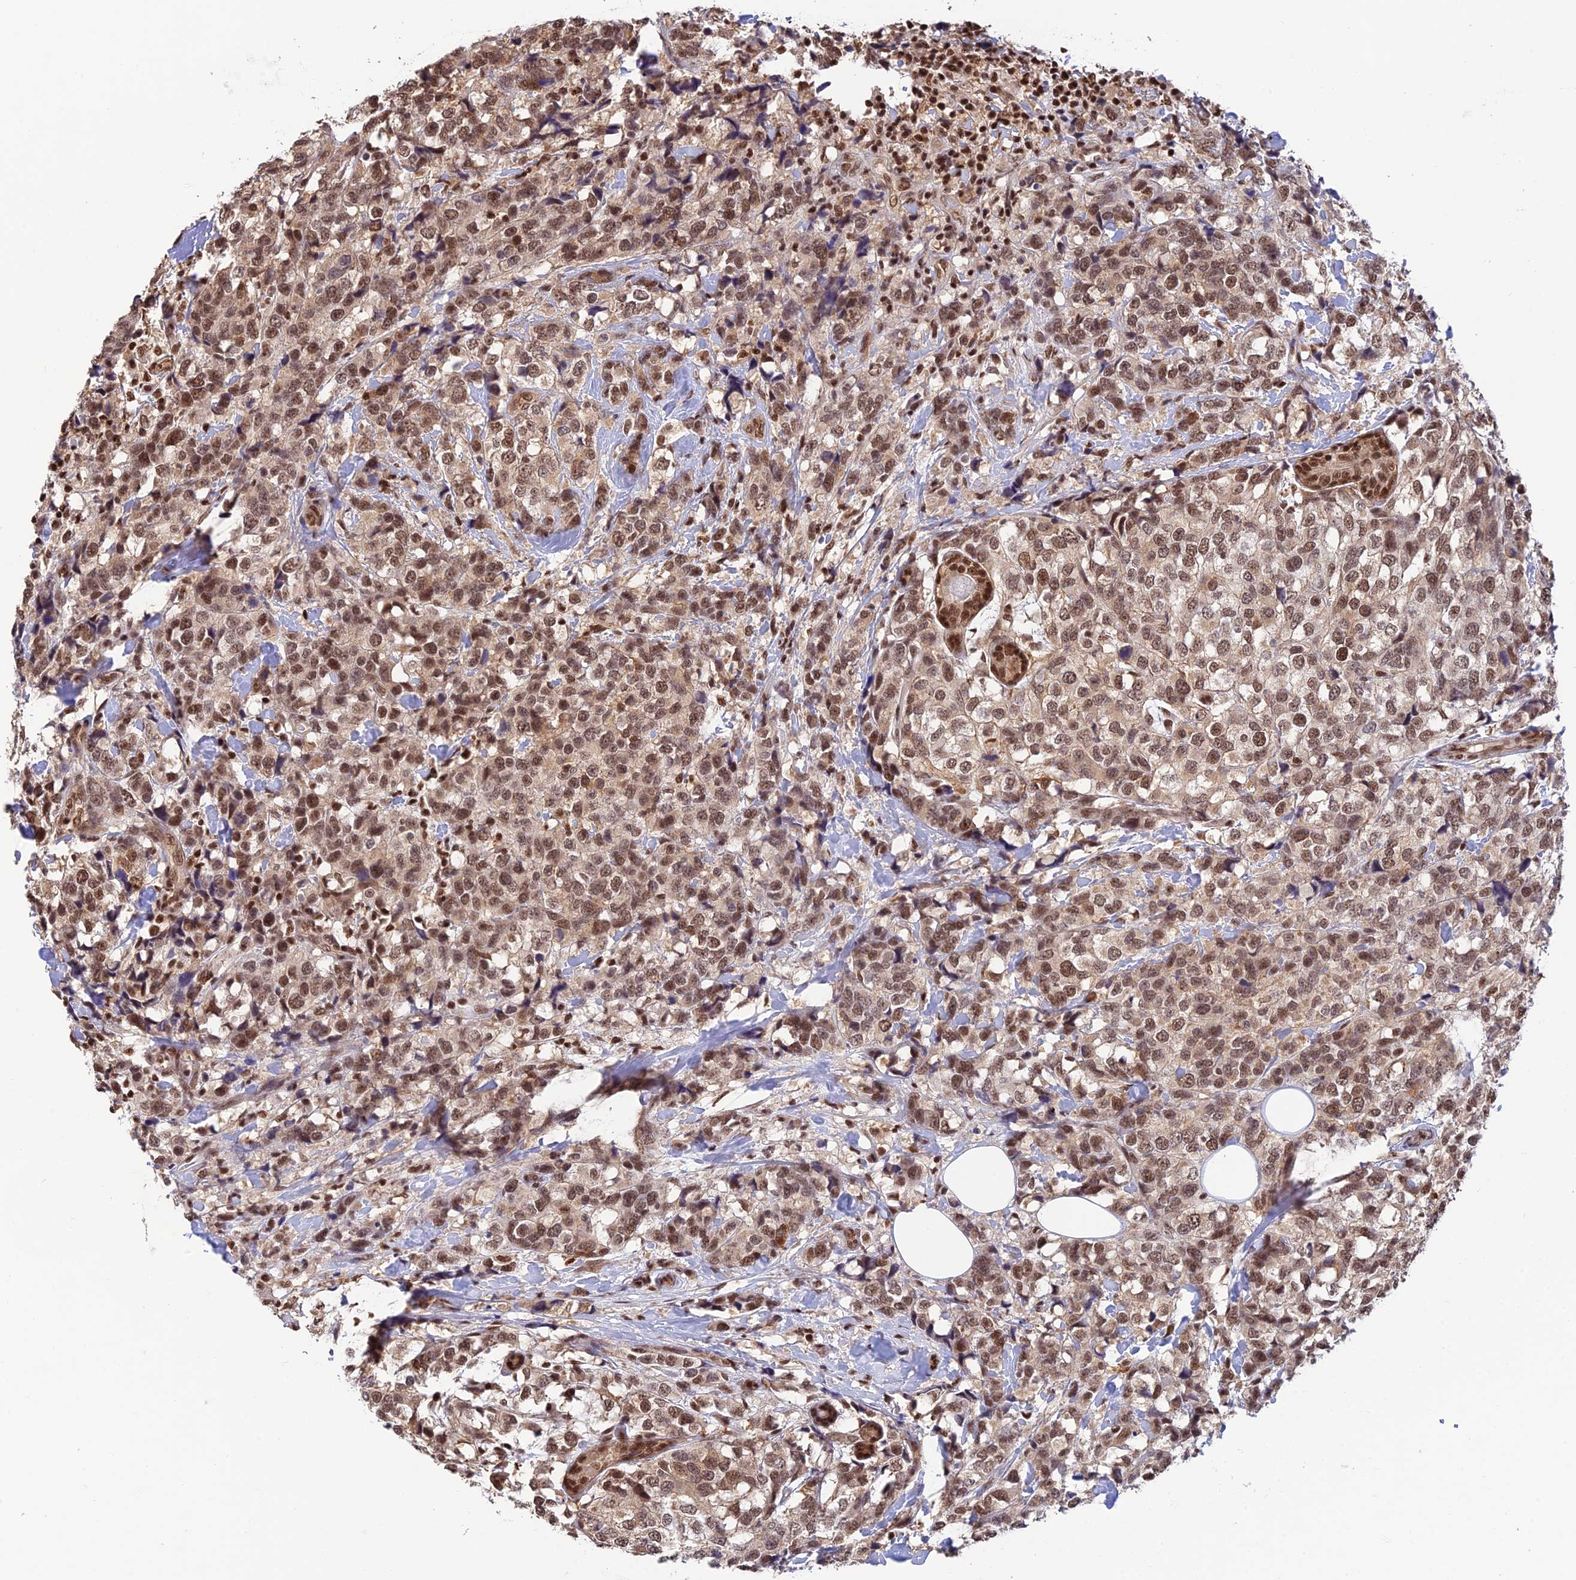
{"staining": {"intensity": "moderate", "quantity": ">75%", "location": "cytoplasmic/membranous,nuclear"}, "tissue": "breast cancer", "cell_type": "Tumor cells", "image_type": "cancer", "snomed": [{"axis": "morphology", "description": "Lobular carcinoma"}, {"axis": "topography", "description": "Breast"}], "caption": "An image of breast cancer stained for a protein exhibits moderate cytoplasmic/membranous and nuclear brown staining in tumor cells.", "gene": "THAP11", "patient": {"sex": "female", "age": 59}}